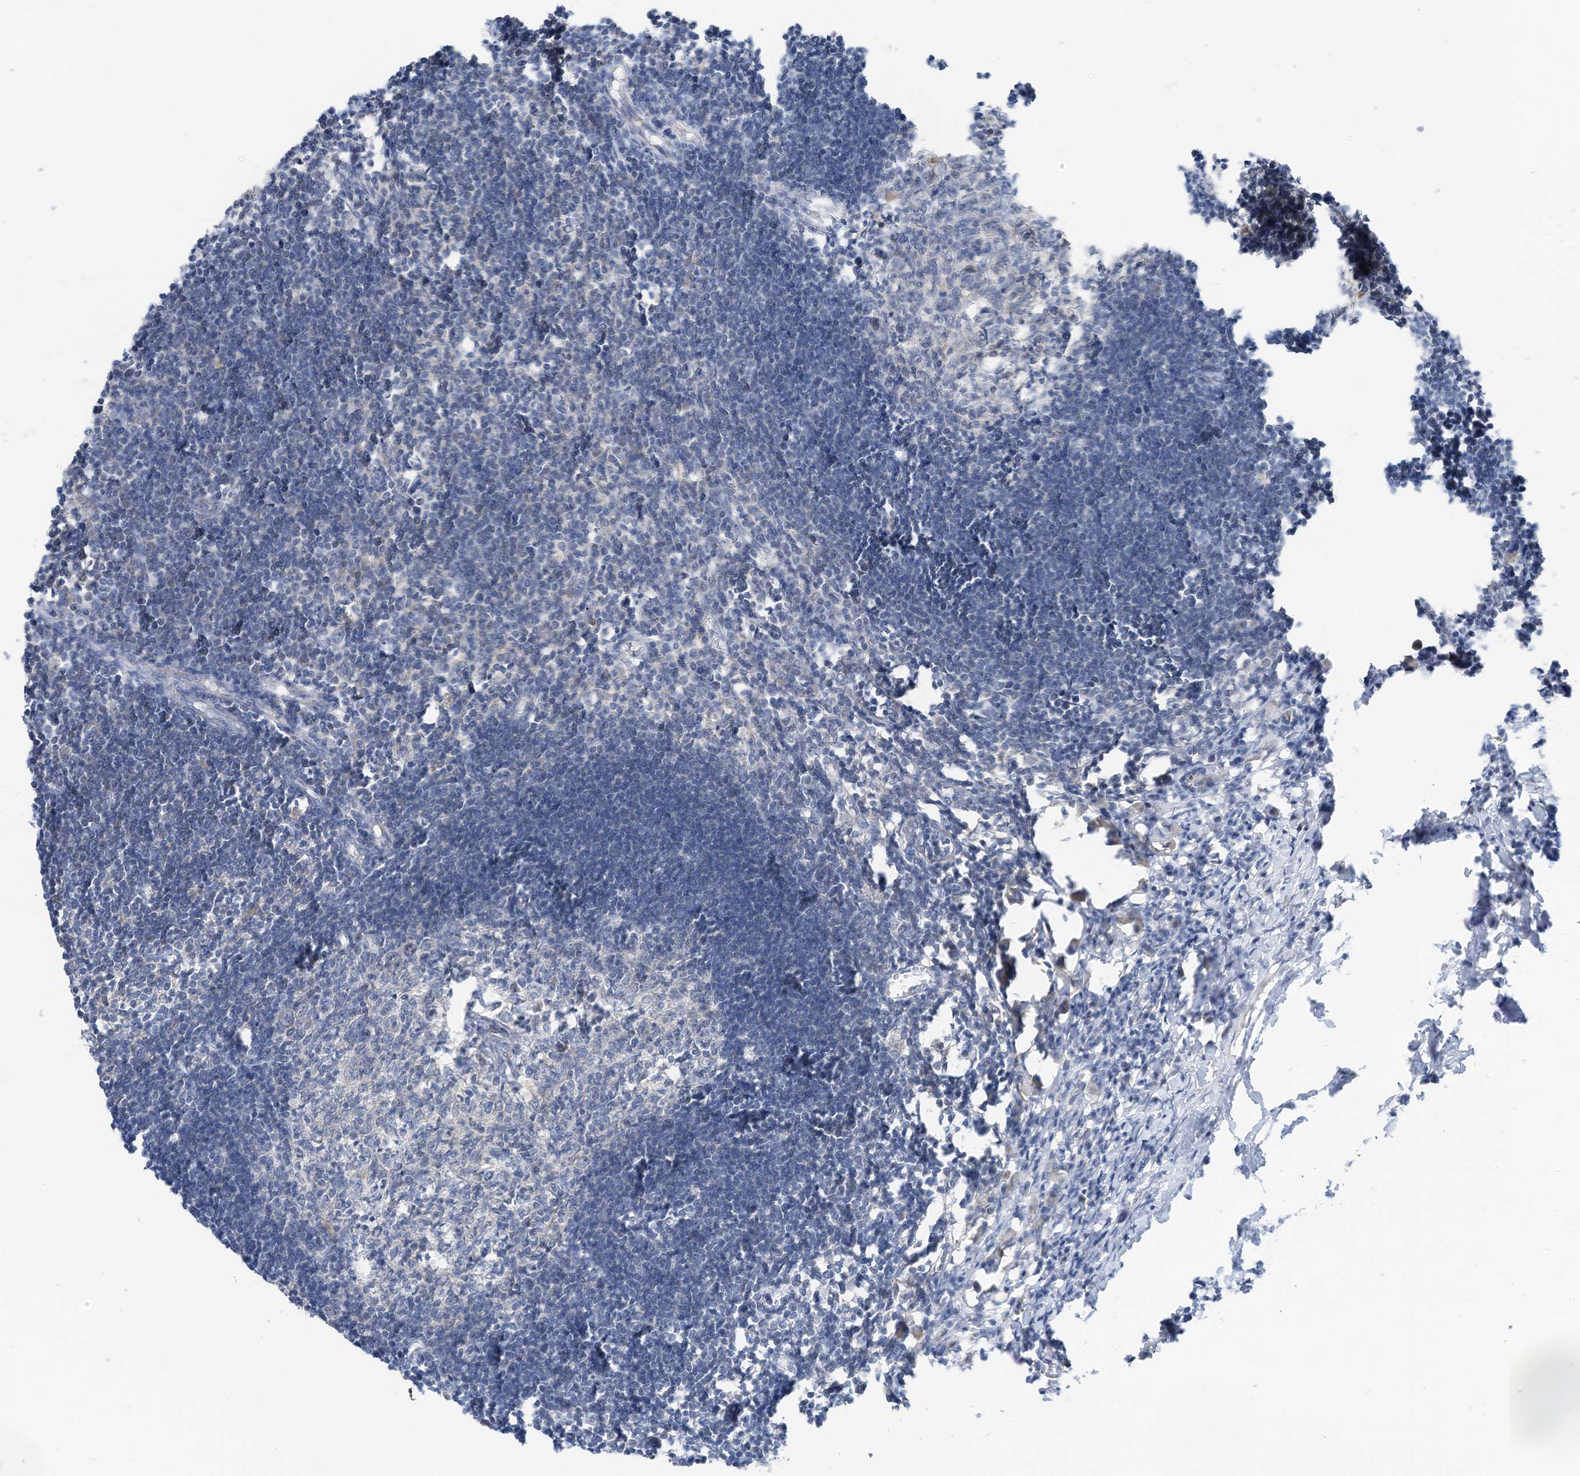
{"staining": {"intensity": "negative", "quantity": "none", "location": "none"}, "tissue": "lymph node", "cell_type": "Germinal center cells", "image_type": "normal", "snomed": [{"axis": "morphology", "description": "Normal tissue, NOS"}, {"axis": "morphology", "description": "Malignant melanoma, Metastatic site"}, {"axis": "topography", "description": "Lymph node"}], "caption": "The histopathology image shows no significant positivity in germinal center cells of lymph node. (DAB immunohistochemistry (IHC), high magnification).", "gene": "LDAH", "patient": {"sex": "male", "age": 41}}